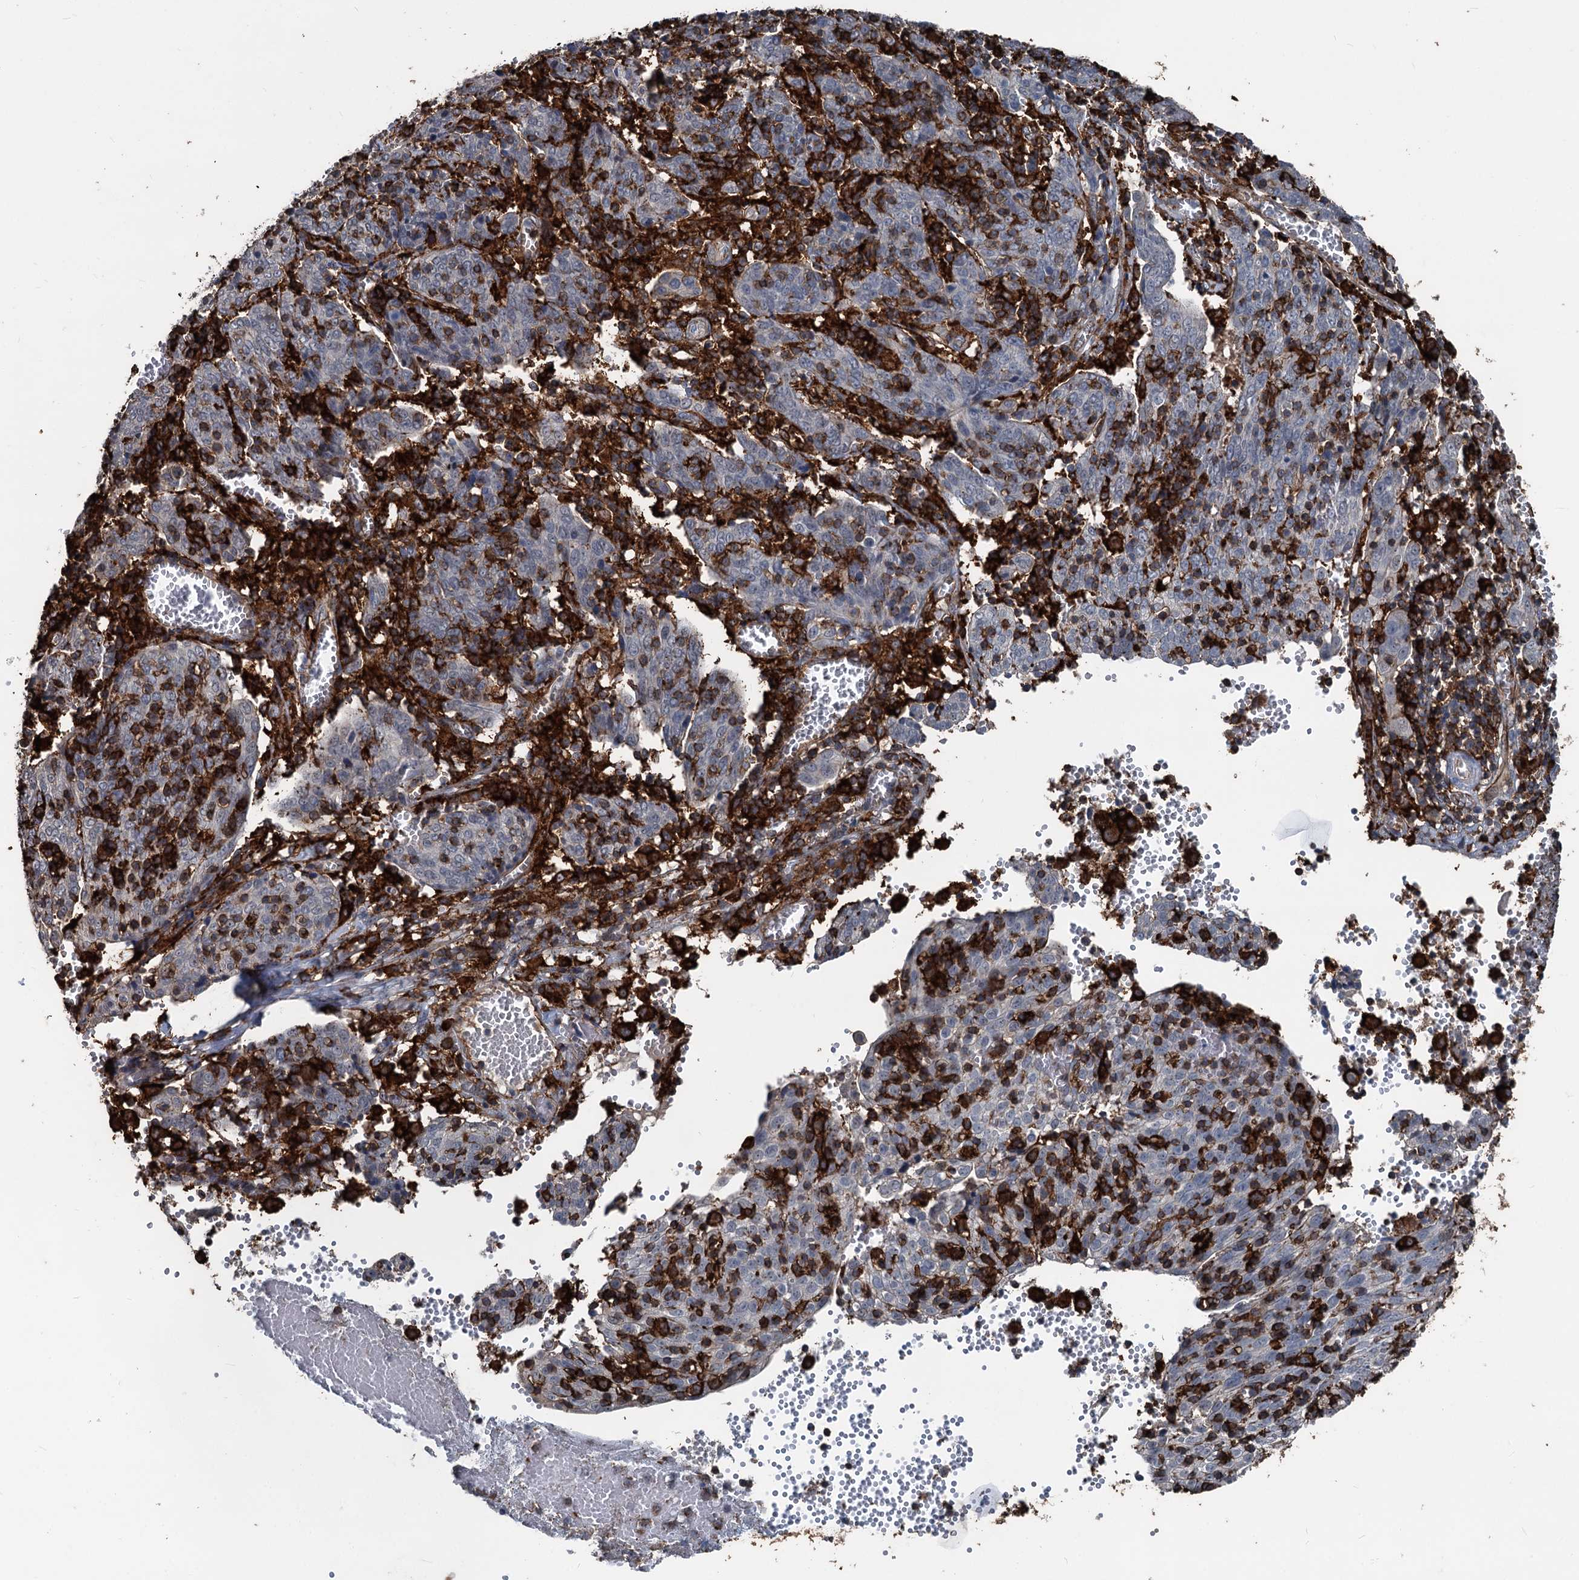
{"staining": {"intensity": "negative", "quantity": "none", "location": "none"}, "tissue": "cervical cancer", "cell_type": "Tumor cells", "image_type": "cancer", "snomed": [{"axis": "morphology", "description": "Squamous cell carcinoma, NOS"}, {"axis": "topography", "description": "Cervix"}], "caption": "Immunohistochemical staining of cervical squamous cell carcinoma reveals no significant expression in tumor cells. Nuclei are stained in blue.", "gene": "PLEKHO2", "patient": {"sex": "female", "age": 67}}